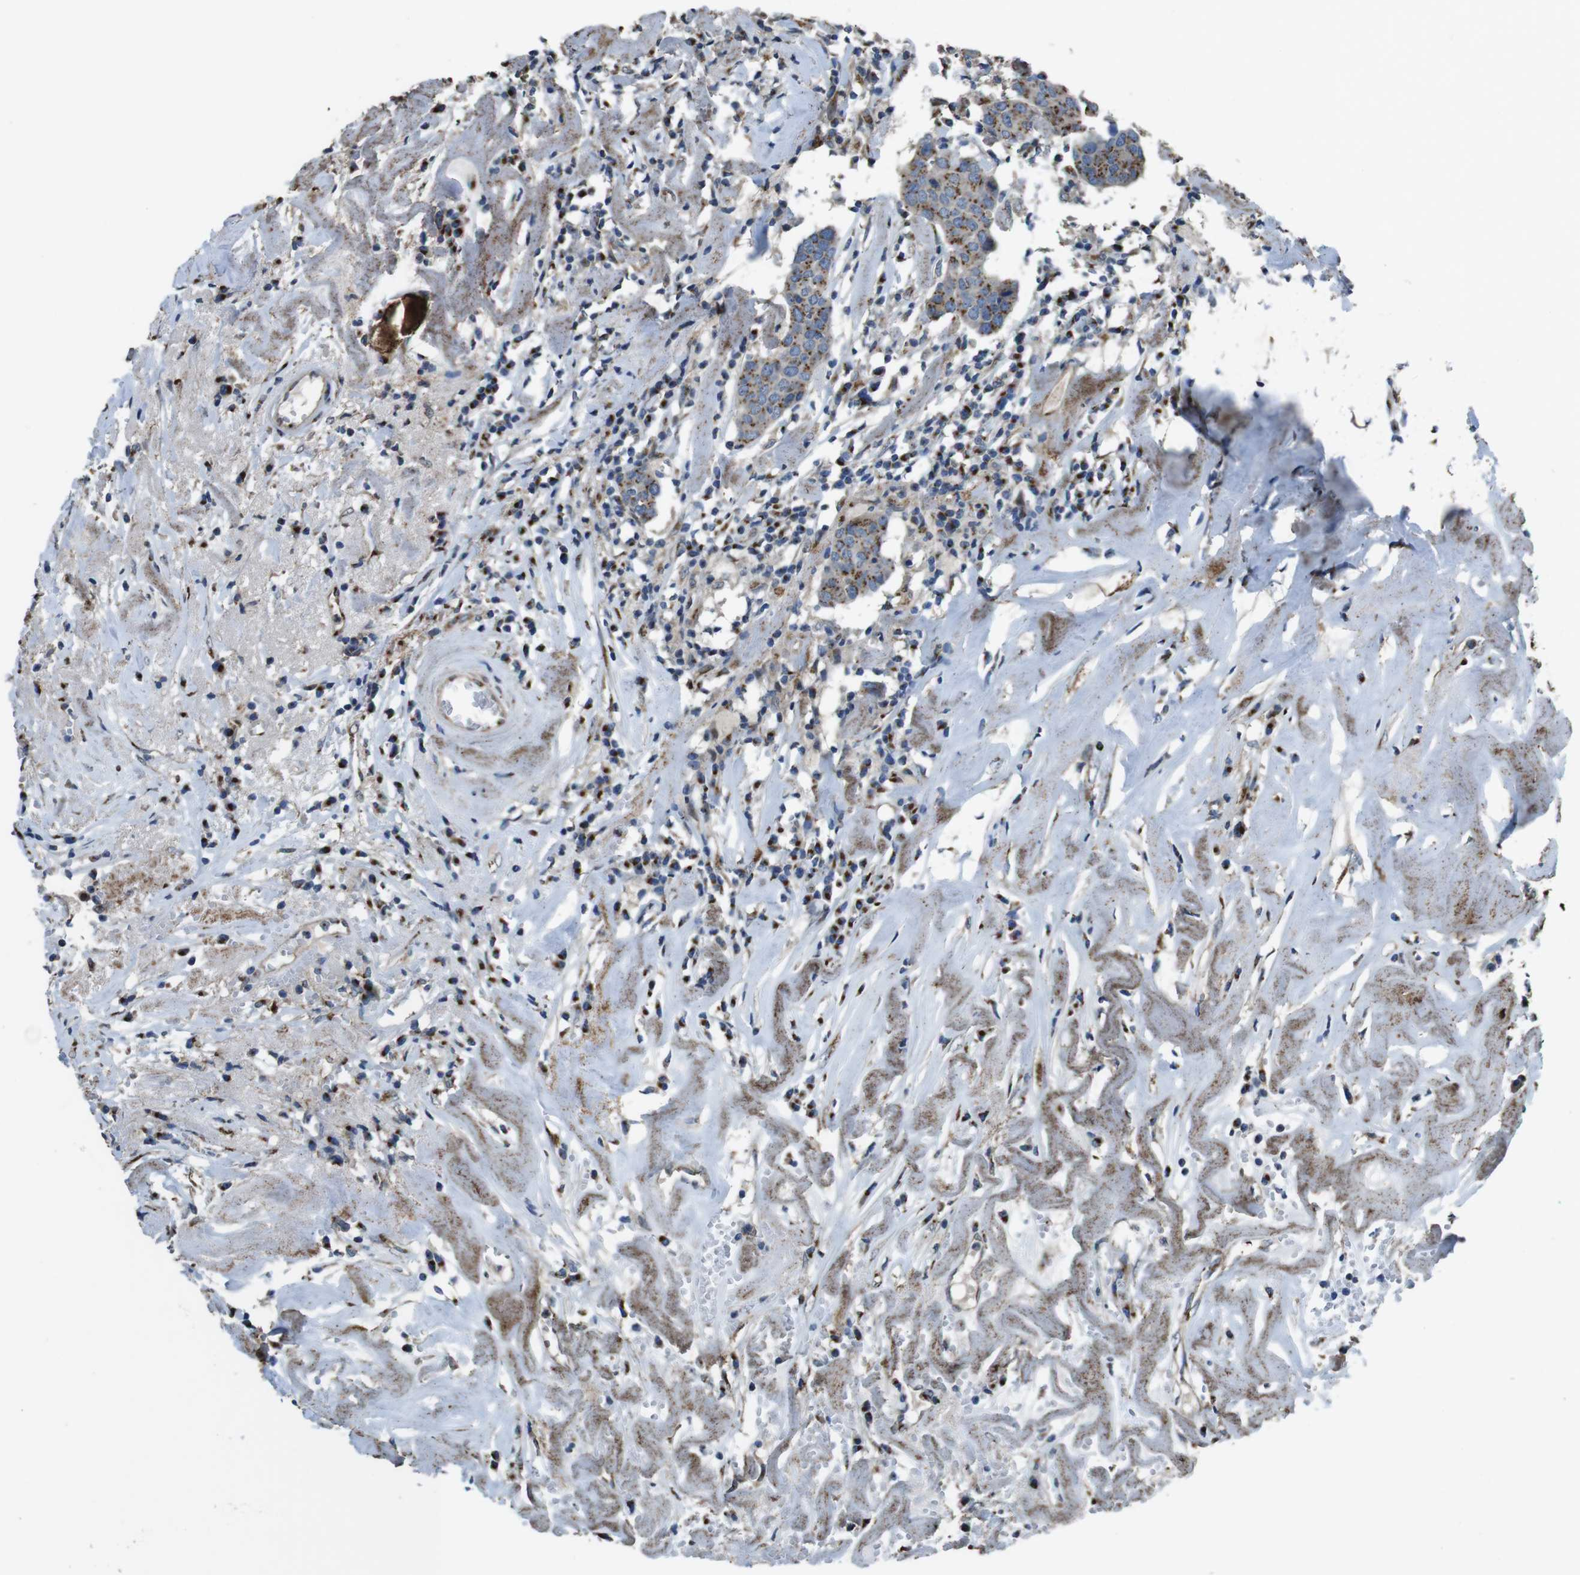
{"staining": {"intensity": "moderate", "quantity": ">75%", "location": "cytoplasmic/membranous"}, "tissue": "head and neck cancer", "cell_type": "Tumor cells", "image_type": "cancer", "snomed": [{"axis": "morphology", "description": "Adenocarcinoma, NOS"}, {"axis": "topography", "description": "Salivary gland"}, {"axis": "topography", "description": "Head-Neck"}], "caption": "Approximately >75% of tumor cells in human adenocarcinoma (head and neck) show moderate cytoplasmic/membranous protein expression as visualized by brown immunohistochemical staining.", "gene": "RAB6A", "patient": {"sex": "female", "age": 65}}